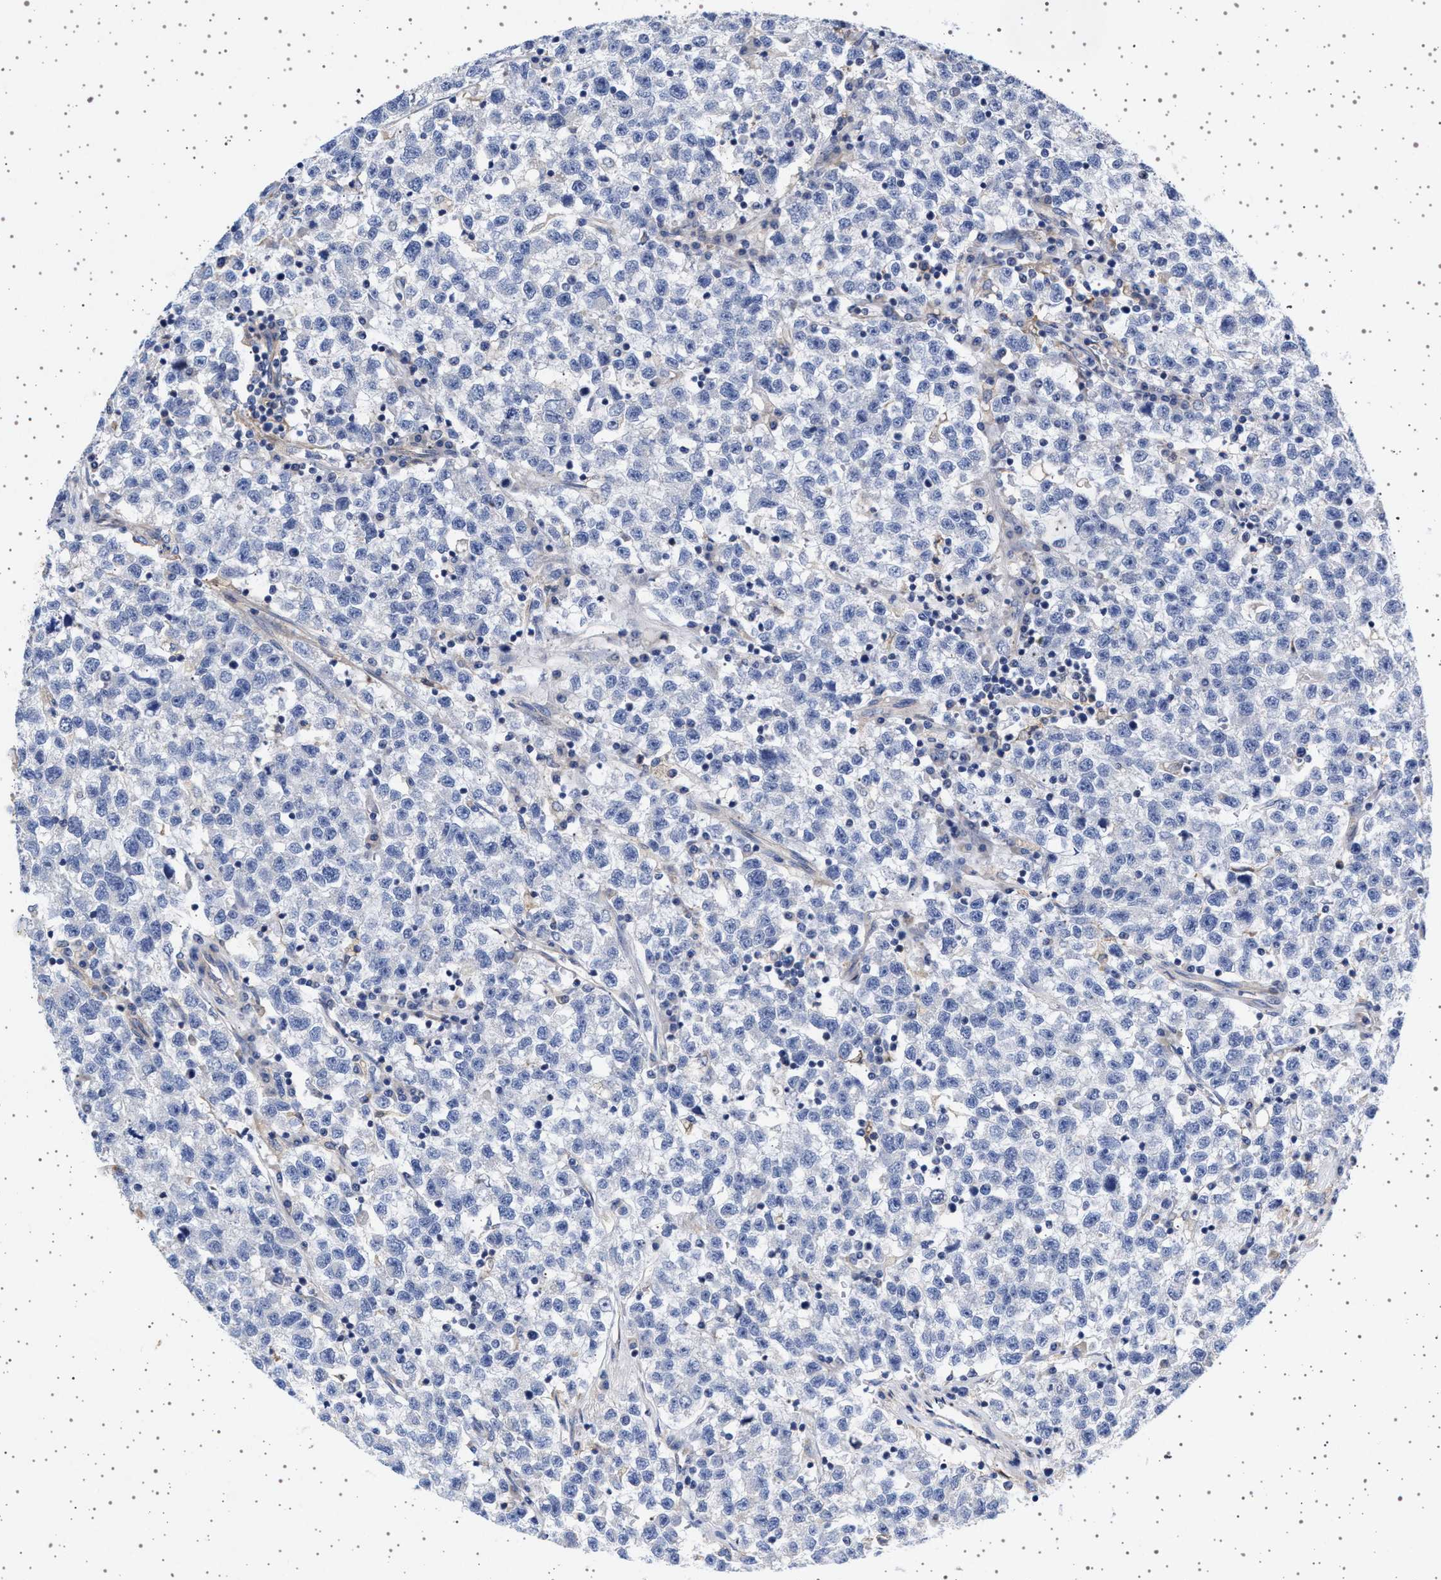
{"staining": {"intensity": "negative", "quantity": "none", "location": "none"}, "tissue": "testis cancer", "cell_type": "Tumor cells", "image_type": "cancer", "snomed": [{"axis": "morphology", "description": "Seminoma, NOS"}, {"axis": "topography", "description": "Testis"}], "caption": "DAB immunohistochemical staining of human testis cancer (seminoma) reveals no significant staining in tumor cells.", "gene": "TRMT10B", "patient": {"sex": "male", "age": 22}}